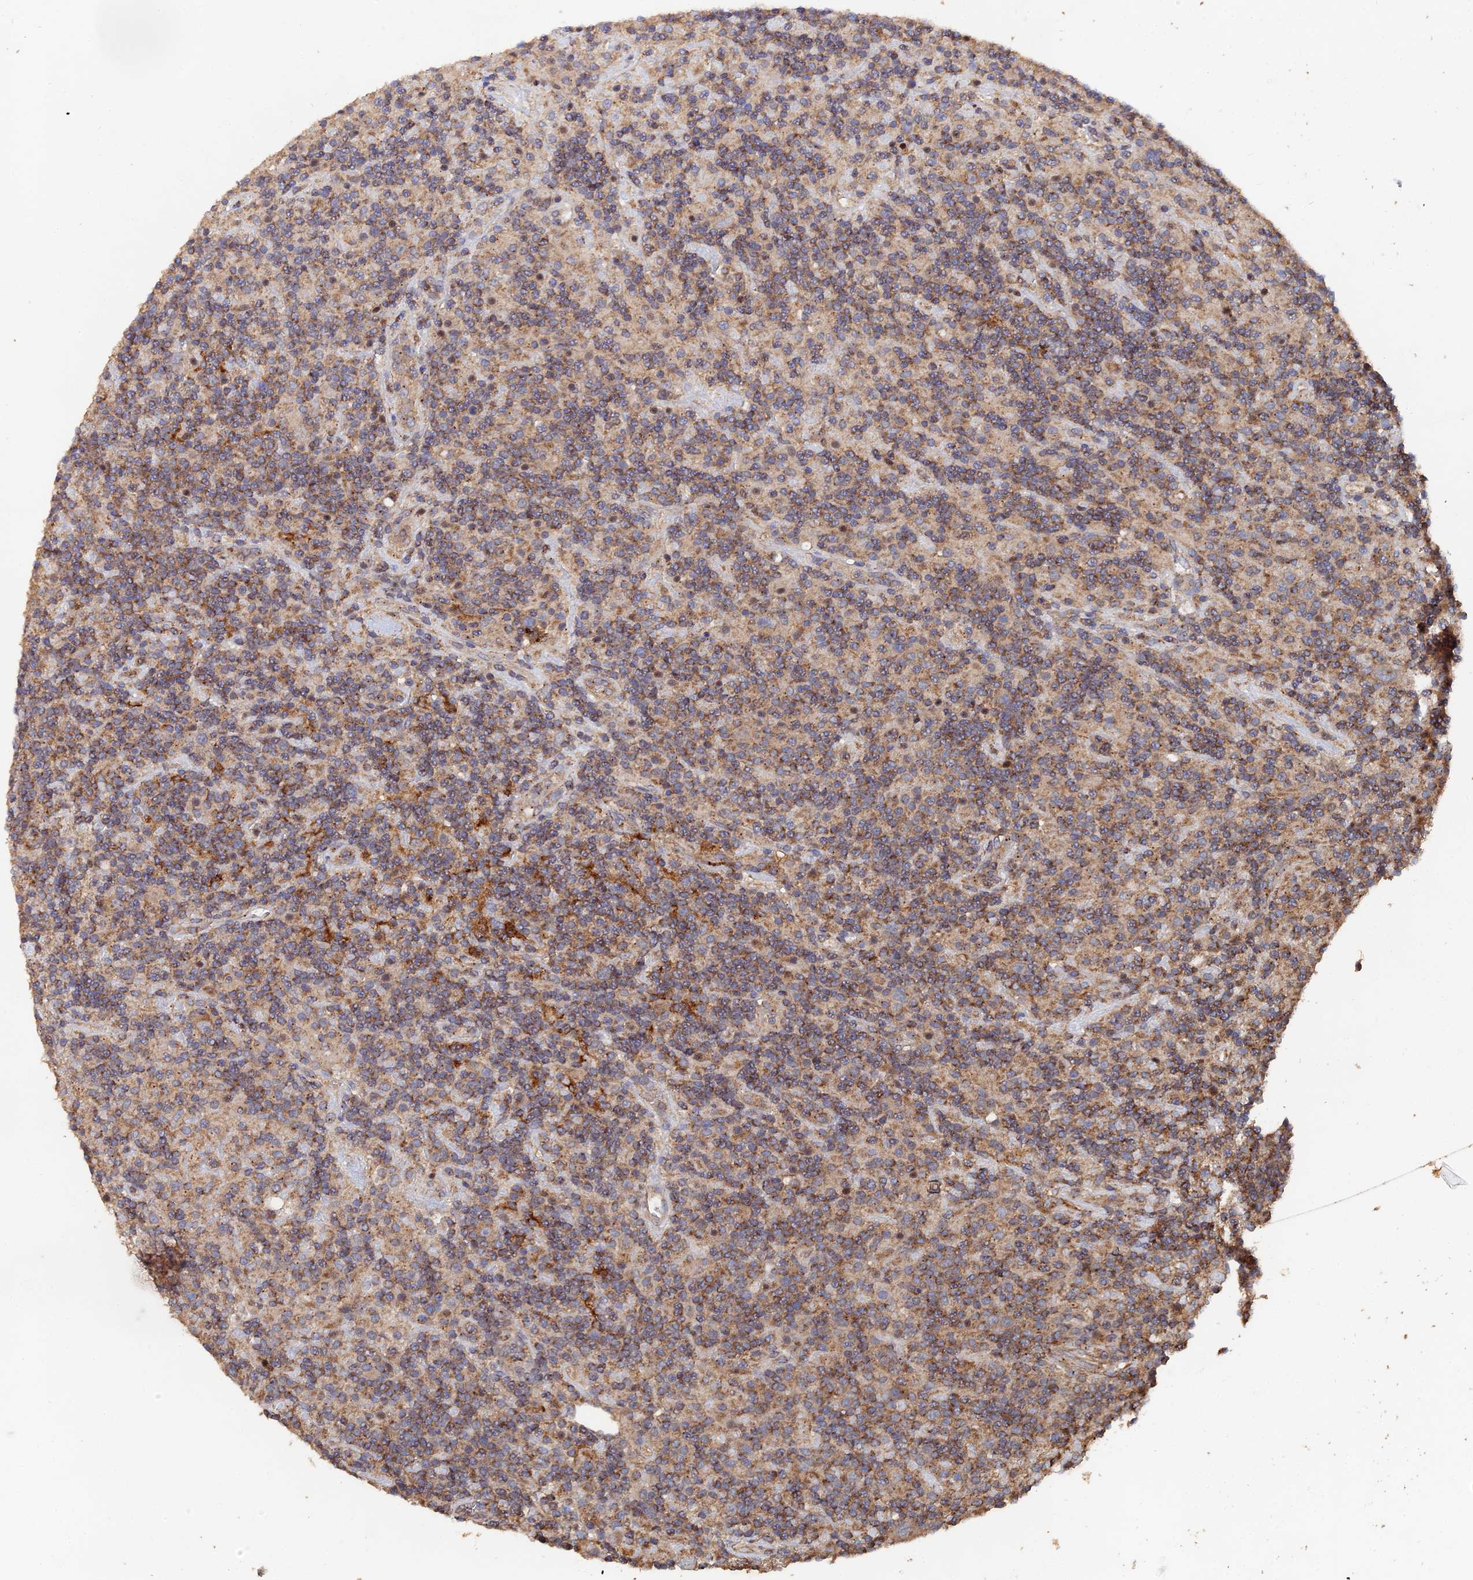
{"staining": {"intensity": "moderate", "quantity": ">75%", "location": "cytoplasmic/membranous"}, "tissue": "lymphoma", "cell_type": "Tumor cells", "image_type": "cancer", "snomed": [{"axis": "morphology", "description": "Hodgkin's disease, NOS"}, {"axis": "topography", "description": "Lymph node"}], "caption": "Immunohistochemistry (IHC) of human lymphoma demonstrates medium levels of moderate cytoplasmic/membranous positivity in approximately >75% of tumor cells.", "gene": "SPANXN4", "patient": {"sex": "male", "age": 70}}